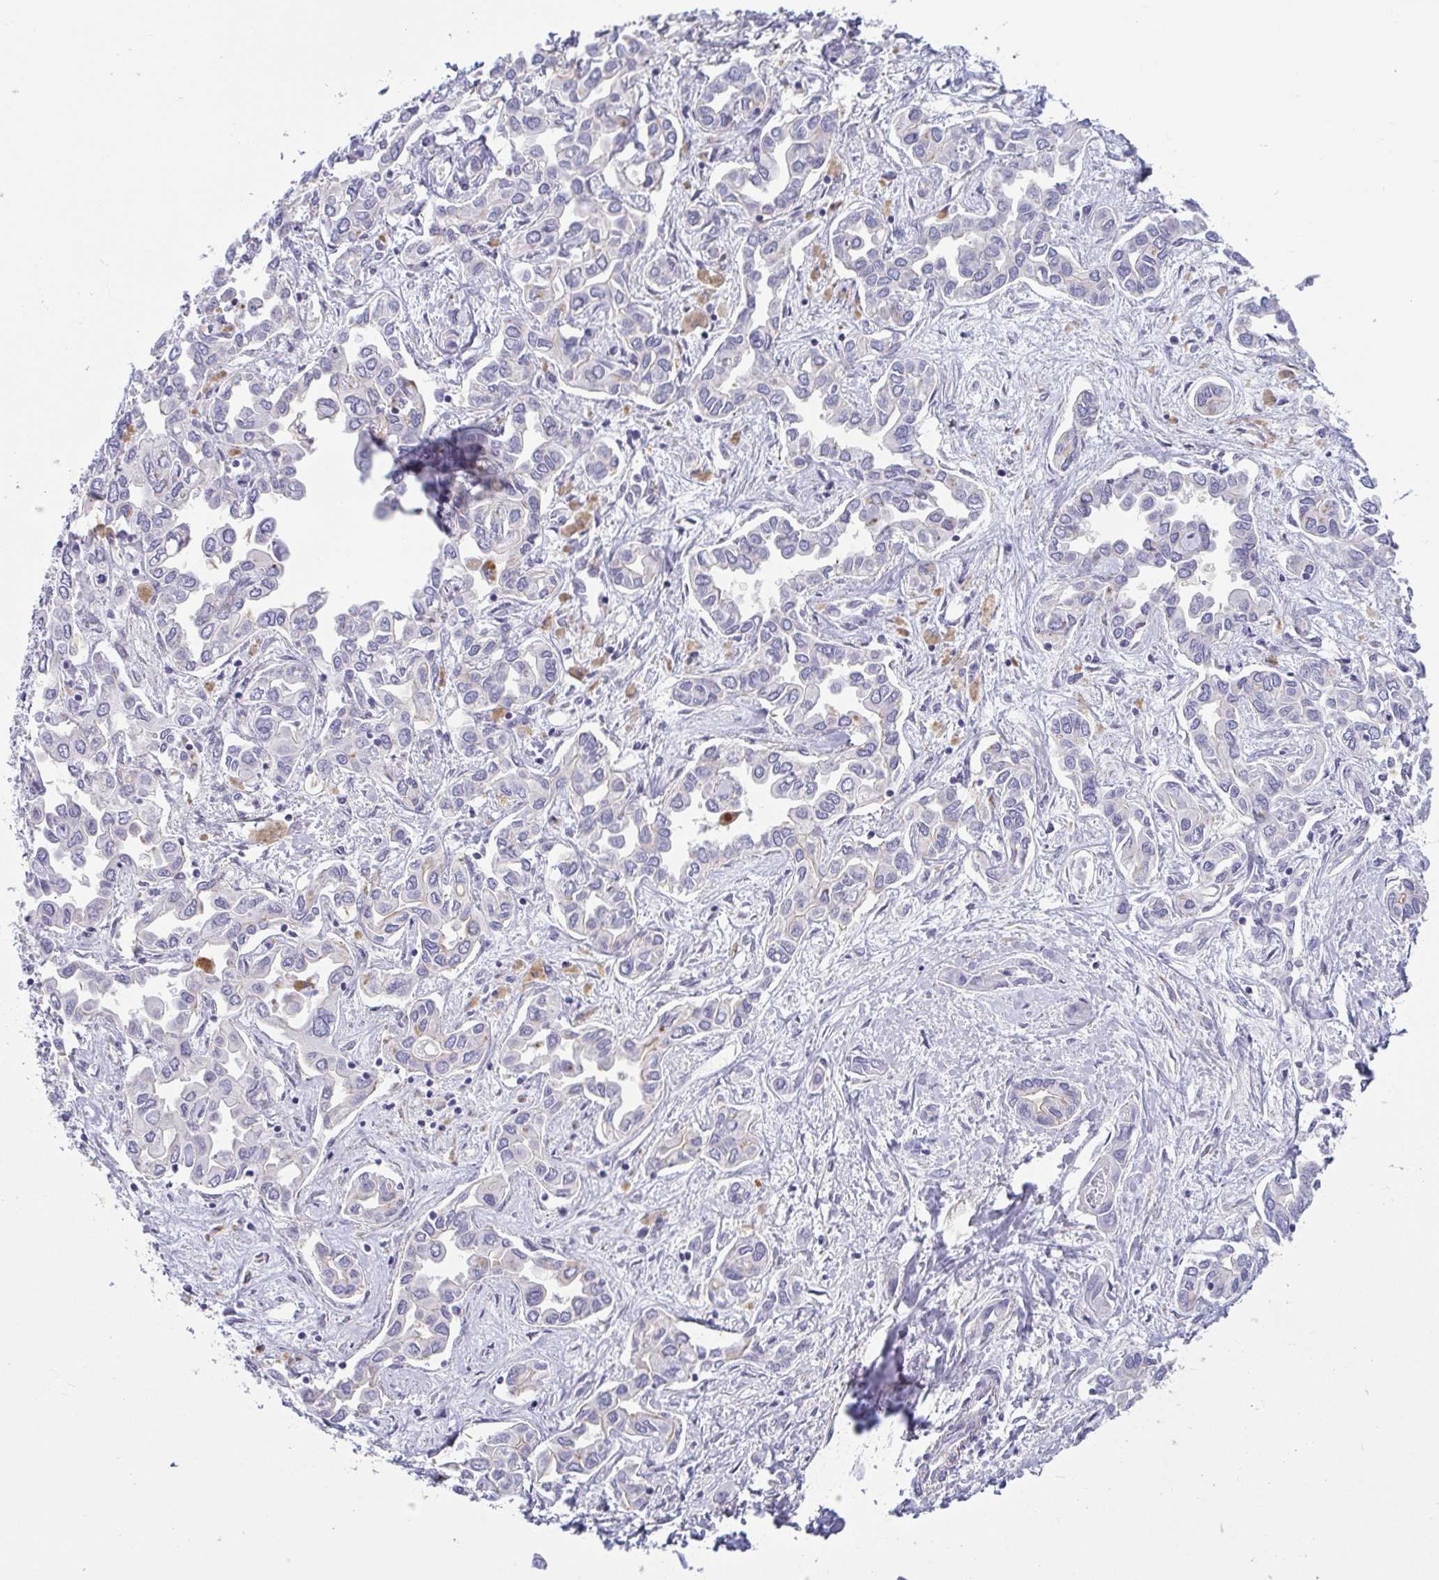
{"staining": {"intensity": "negative", "quantity": "none", "location": "none"}, "tissue": "liver cancer", "cell_type": "Tumor cells", "image_type": "cancer", "snomed": [{"axis": "morphology", "description": "Cholangiocarcinoma"}, {"axis": "topography", "description": "Liver"}], "caption": "Immunohistochemistry photomicrograph of cholangiocarcinoma (liver) stained for a protein (brown), which reveals no positivity in tumor cells. (DAB (3,3'-diaminobenzidine) IHC, high magnification).", "gene": "LIMA1", "patient": {"sex": "female", "age": 64}}